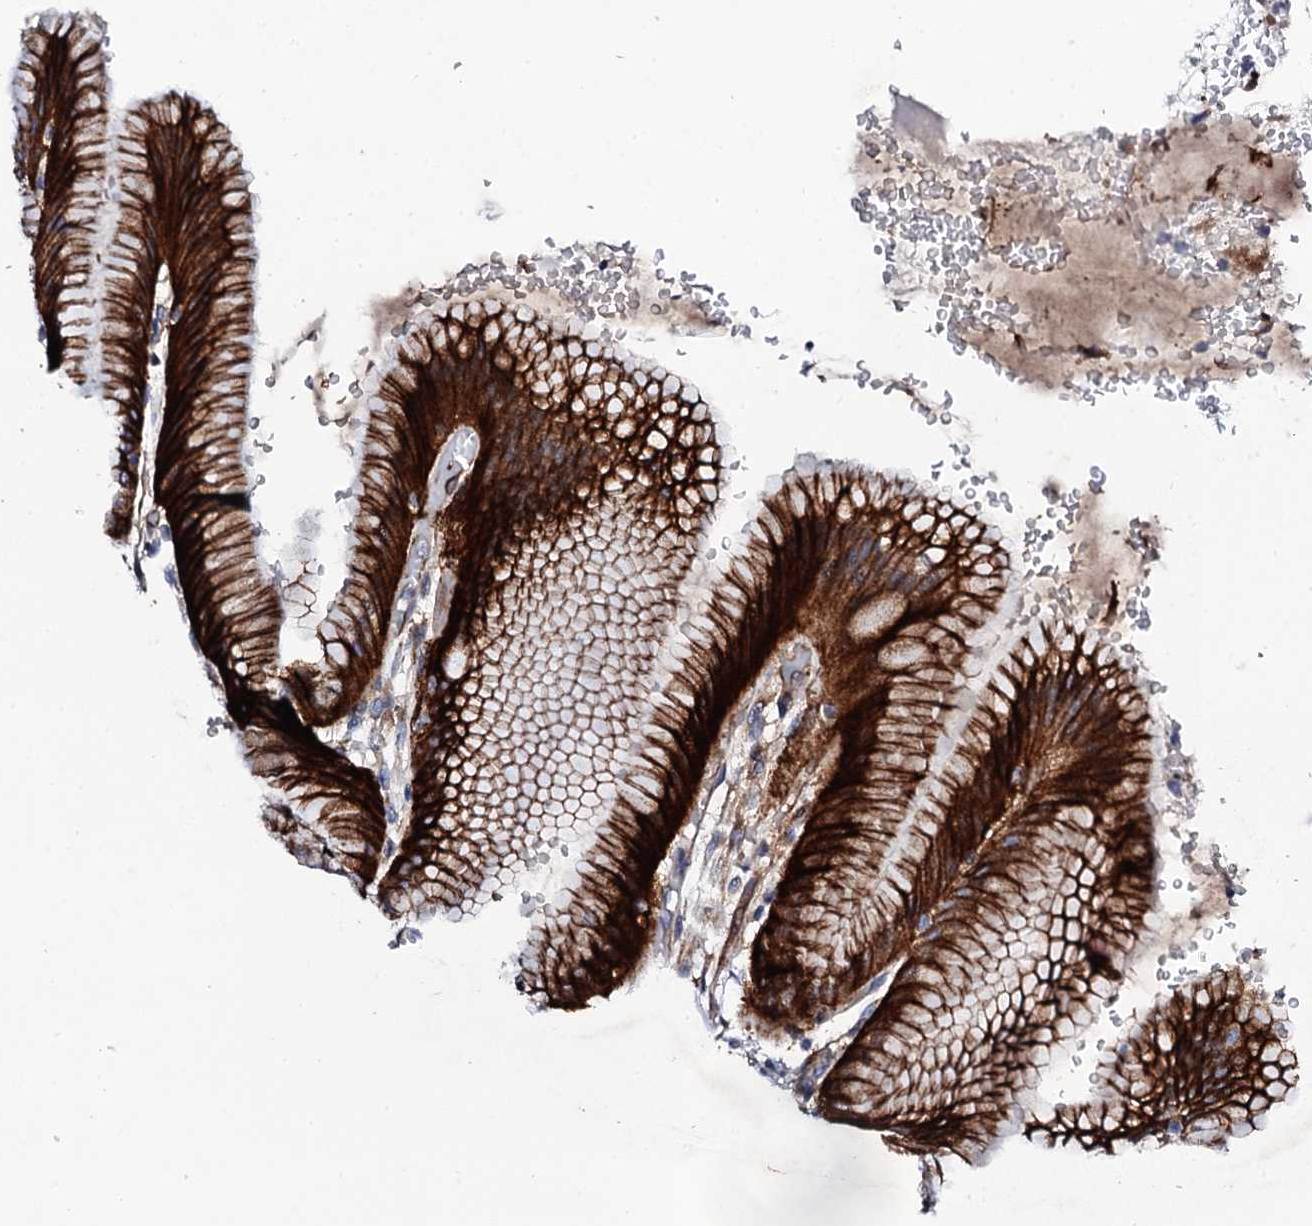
{"staining": {"intensity": "strong", "quantity": "25%-75%", "location": "cytoplasmic/membranous"}, "tissue": "stomach", "cell_type": "Glandular cells", "image_type": "normal", "snomed": [{"axis": "morphology", "description": "Normal tissue, NOS"}, {"axis": "morphology", "description": "Adenocarcinoma, NOS"}, {"axis": "morphology", "description": "Adenocarcinoma, High grade"}, {"axis": "topography", "description": "Stomach, upper"}, {"axis": "topography", "description": "Stomach"}], "caption": "DAB (3,3'-diaminobenzidine) immunohistochemical staining of normal stomach shows strong cytoplasmic/membranous protein positivity in approximately 25%-75% of glandular cells.", "gene": "DBX1", "patient": {"sex": "female", "age": 65}}